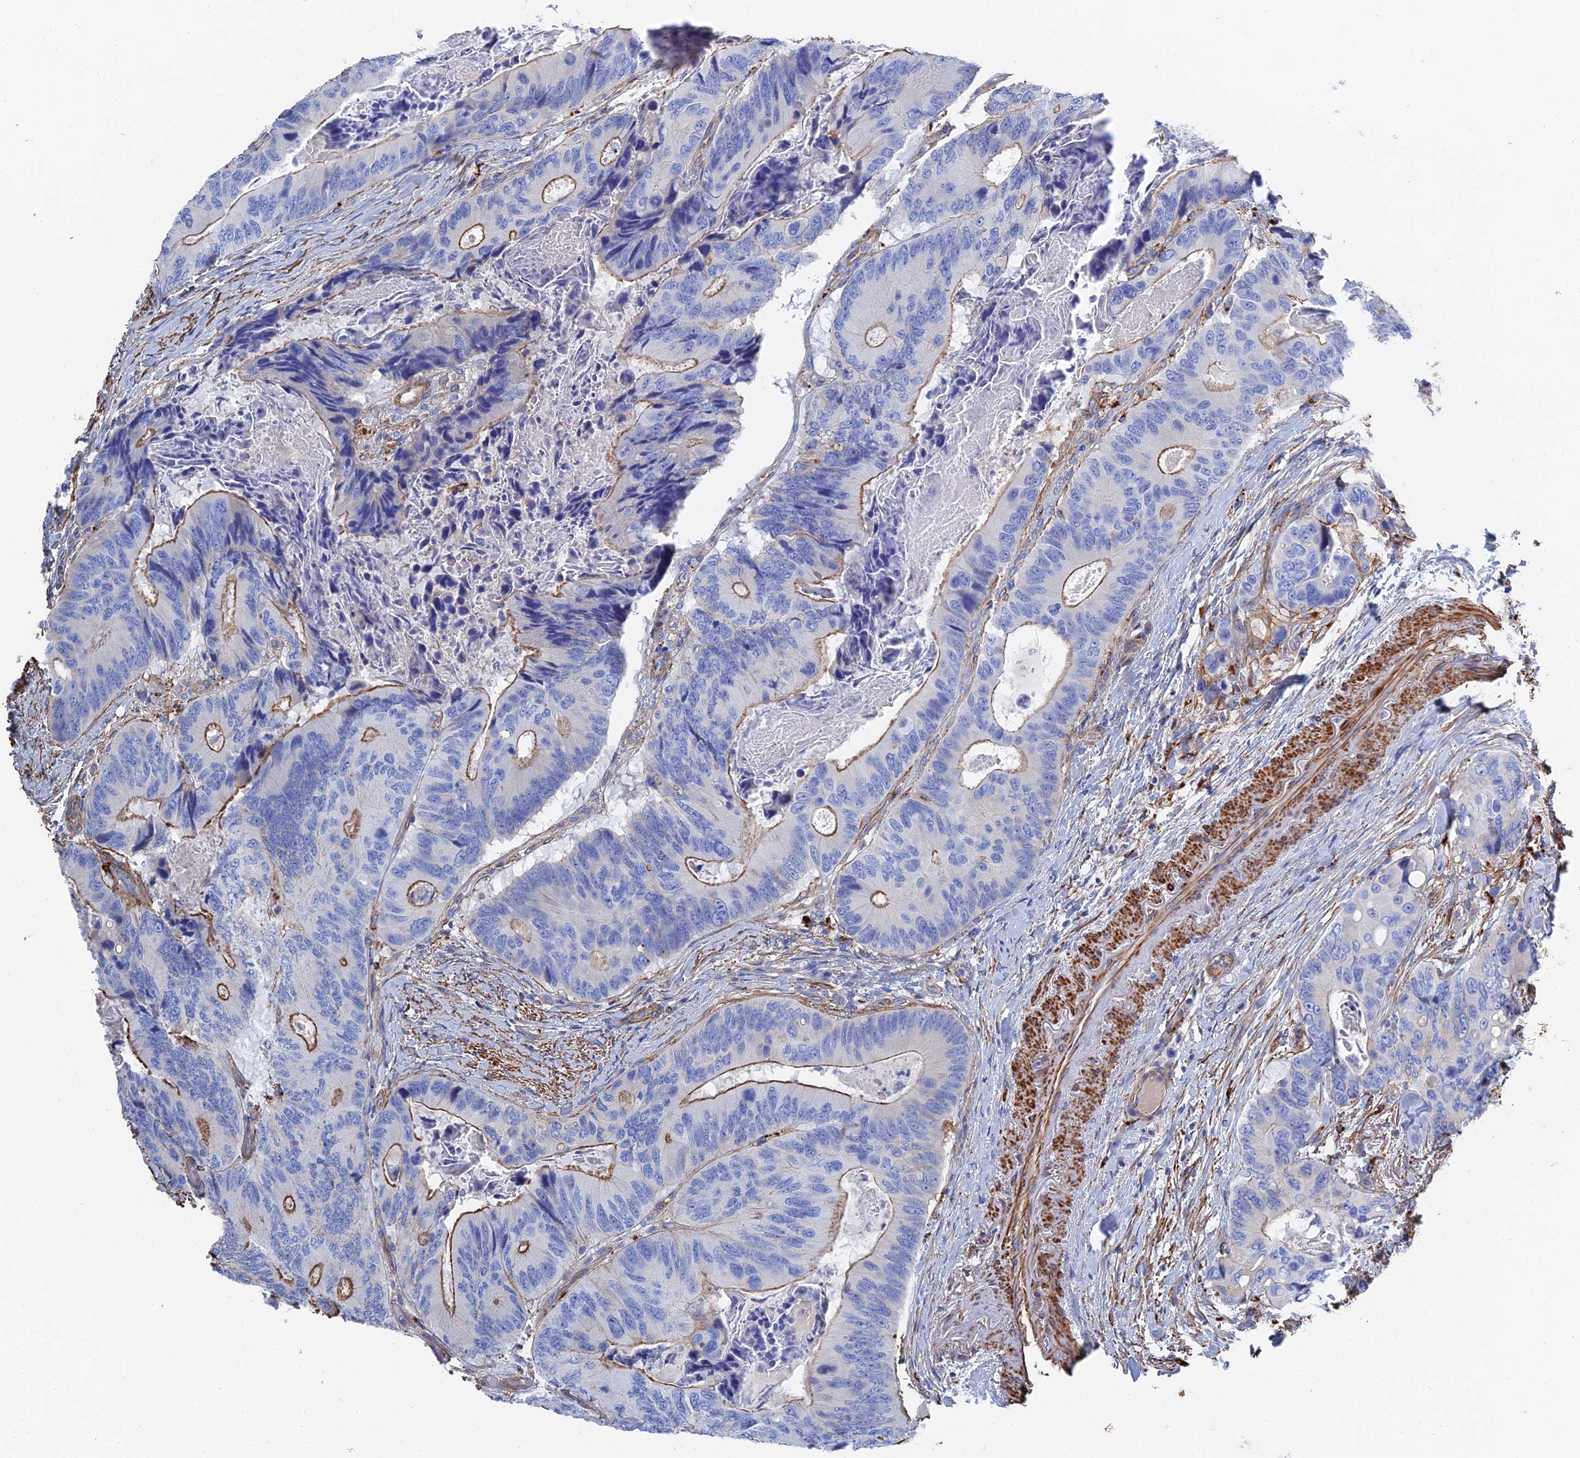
{"staining": {"intensity": "moderate", "quantity": "<25%", "location": "cytoplasmic/membranous"}, "tissue": "colorectal cancer", "cell_type": "Tumor cells", "image_type": "cancer", "snomed": [{"axis": "morphology", "description": "Adenocarcinoma, NOS"}, {"axis": "topography", "description": "Colon"}], "caption": "Immunohistochemical staining of human colorectal cancer demonstrates low levels of moderate cytoplasmic/membranous positivity in approximately <25% of tumor cells. (brown staining indicates protein expression, while blue staining denotes nuclei).", "gene": "STRA6", "patient": {"sex": "male", "age": 84}}